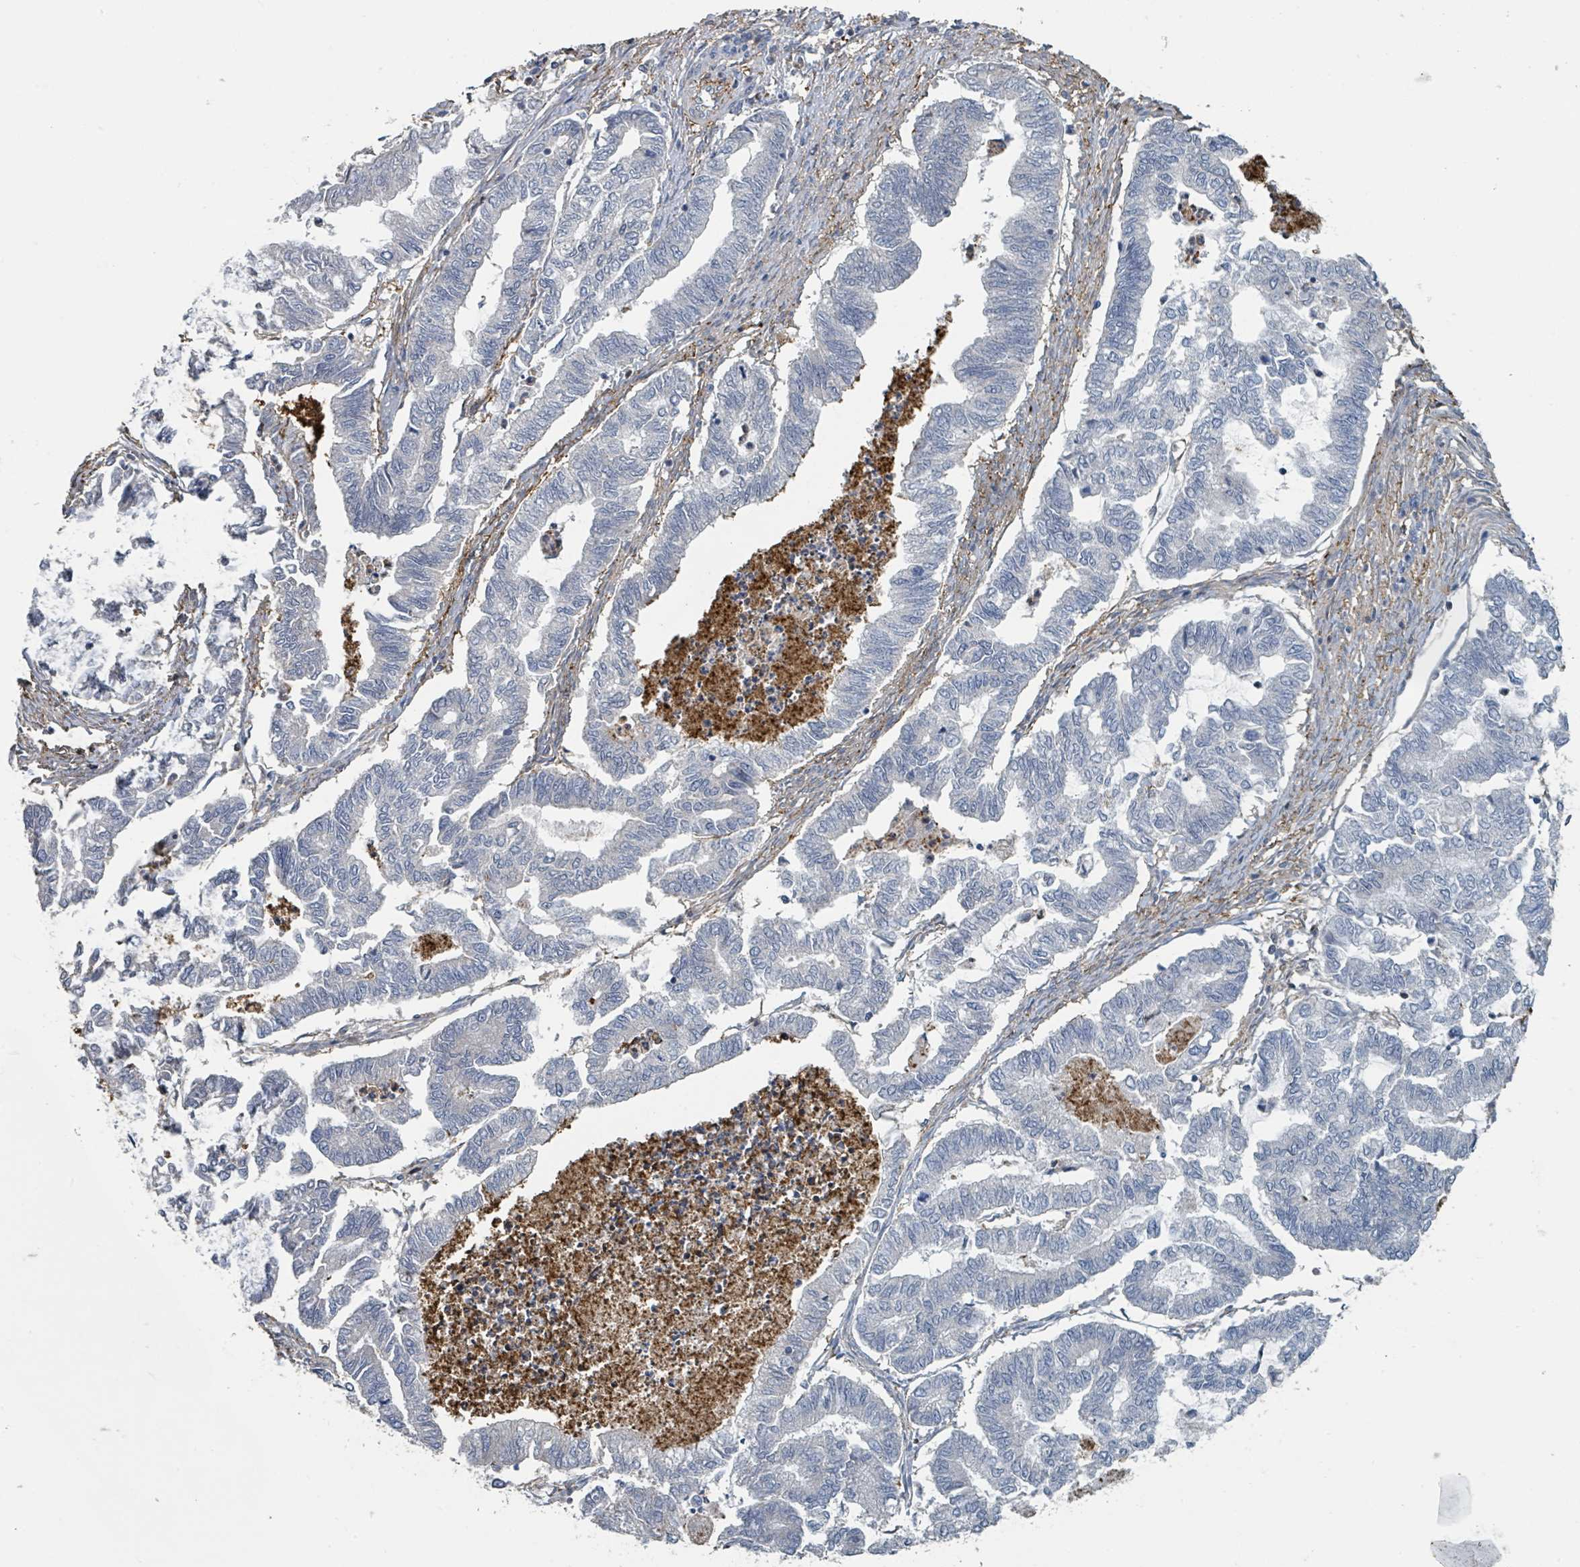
{"staining": {"intensity": "negative", "quantity": "none", "location": "none"}, "tissue": "endometrial cancer", "cell_type": "Tumor cells", "image_type": "cancer", "snomed": [{"axis": "morphology", "description": "Adenocarcinoma, NOS"}, {"axis": "topography", "description": "Endometrium"}], "caption": "Immunohistochemical staining of human adenocarcinoma (endometrial) displays no significant expression in tumor cells.", "gene": "LRRC42", "patient": {"sex": "female", "age": 79}}